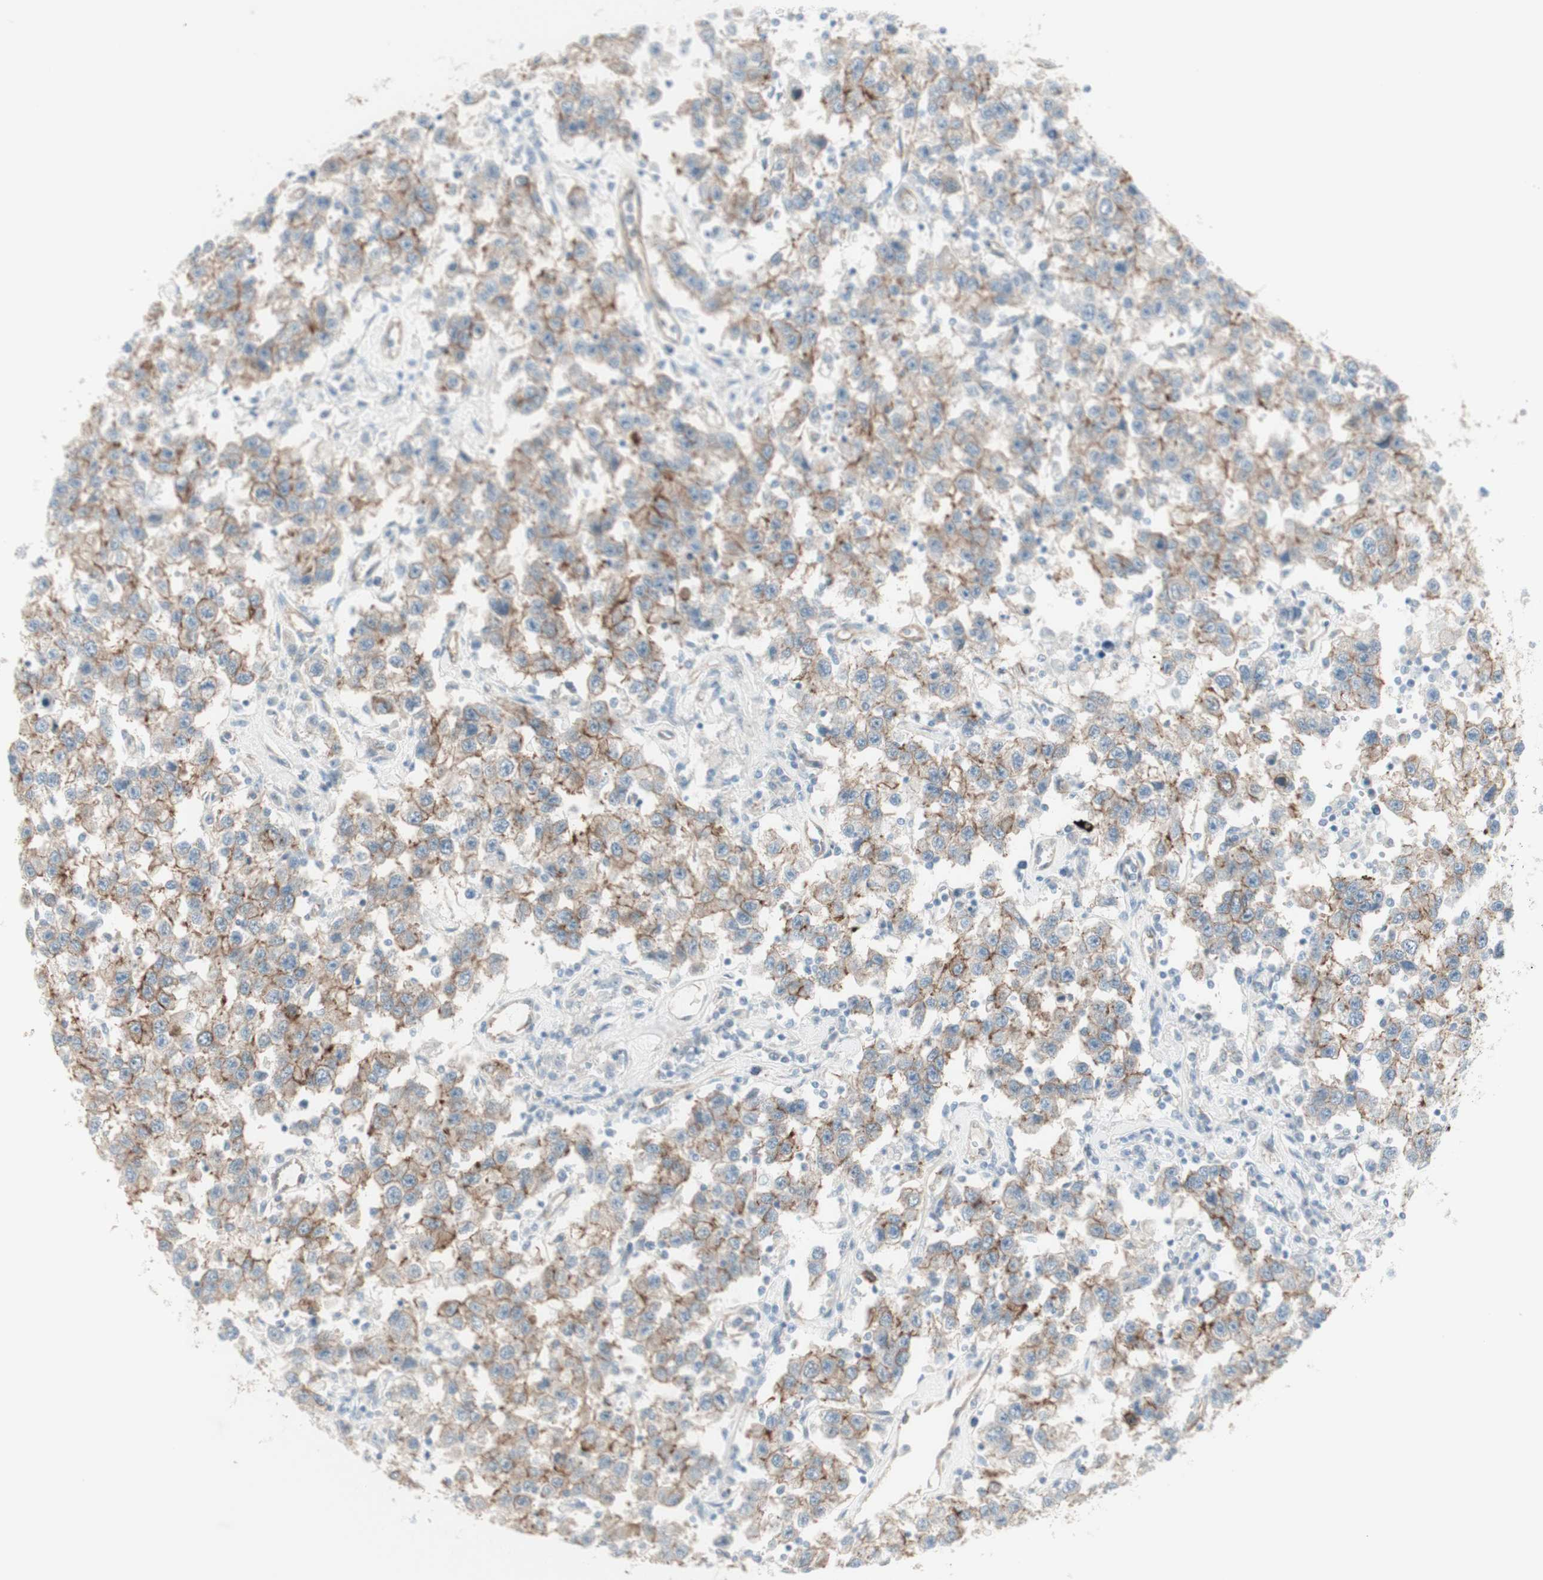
{"staining": {"intensity": "moderate", "quantity": "25%-75%", "location": "cytoplasmic/membranous"}, "tissue": "testis cancer", "cell_type": "Tumor cells", "image_type": "cancer", "snomed": [{"axis": "morphology", "description": "Seminoma, NOS"}, {"axis": "topography", "description": "Testis"}], "caption": "The photomicrograph displays staining of testis seminoma, revealing moderate cytoplasmic/membranous protein expression (brown color) within tumor cells.", "gene": "MYO6", "patient": {"sex": "male", "age": 41}}